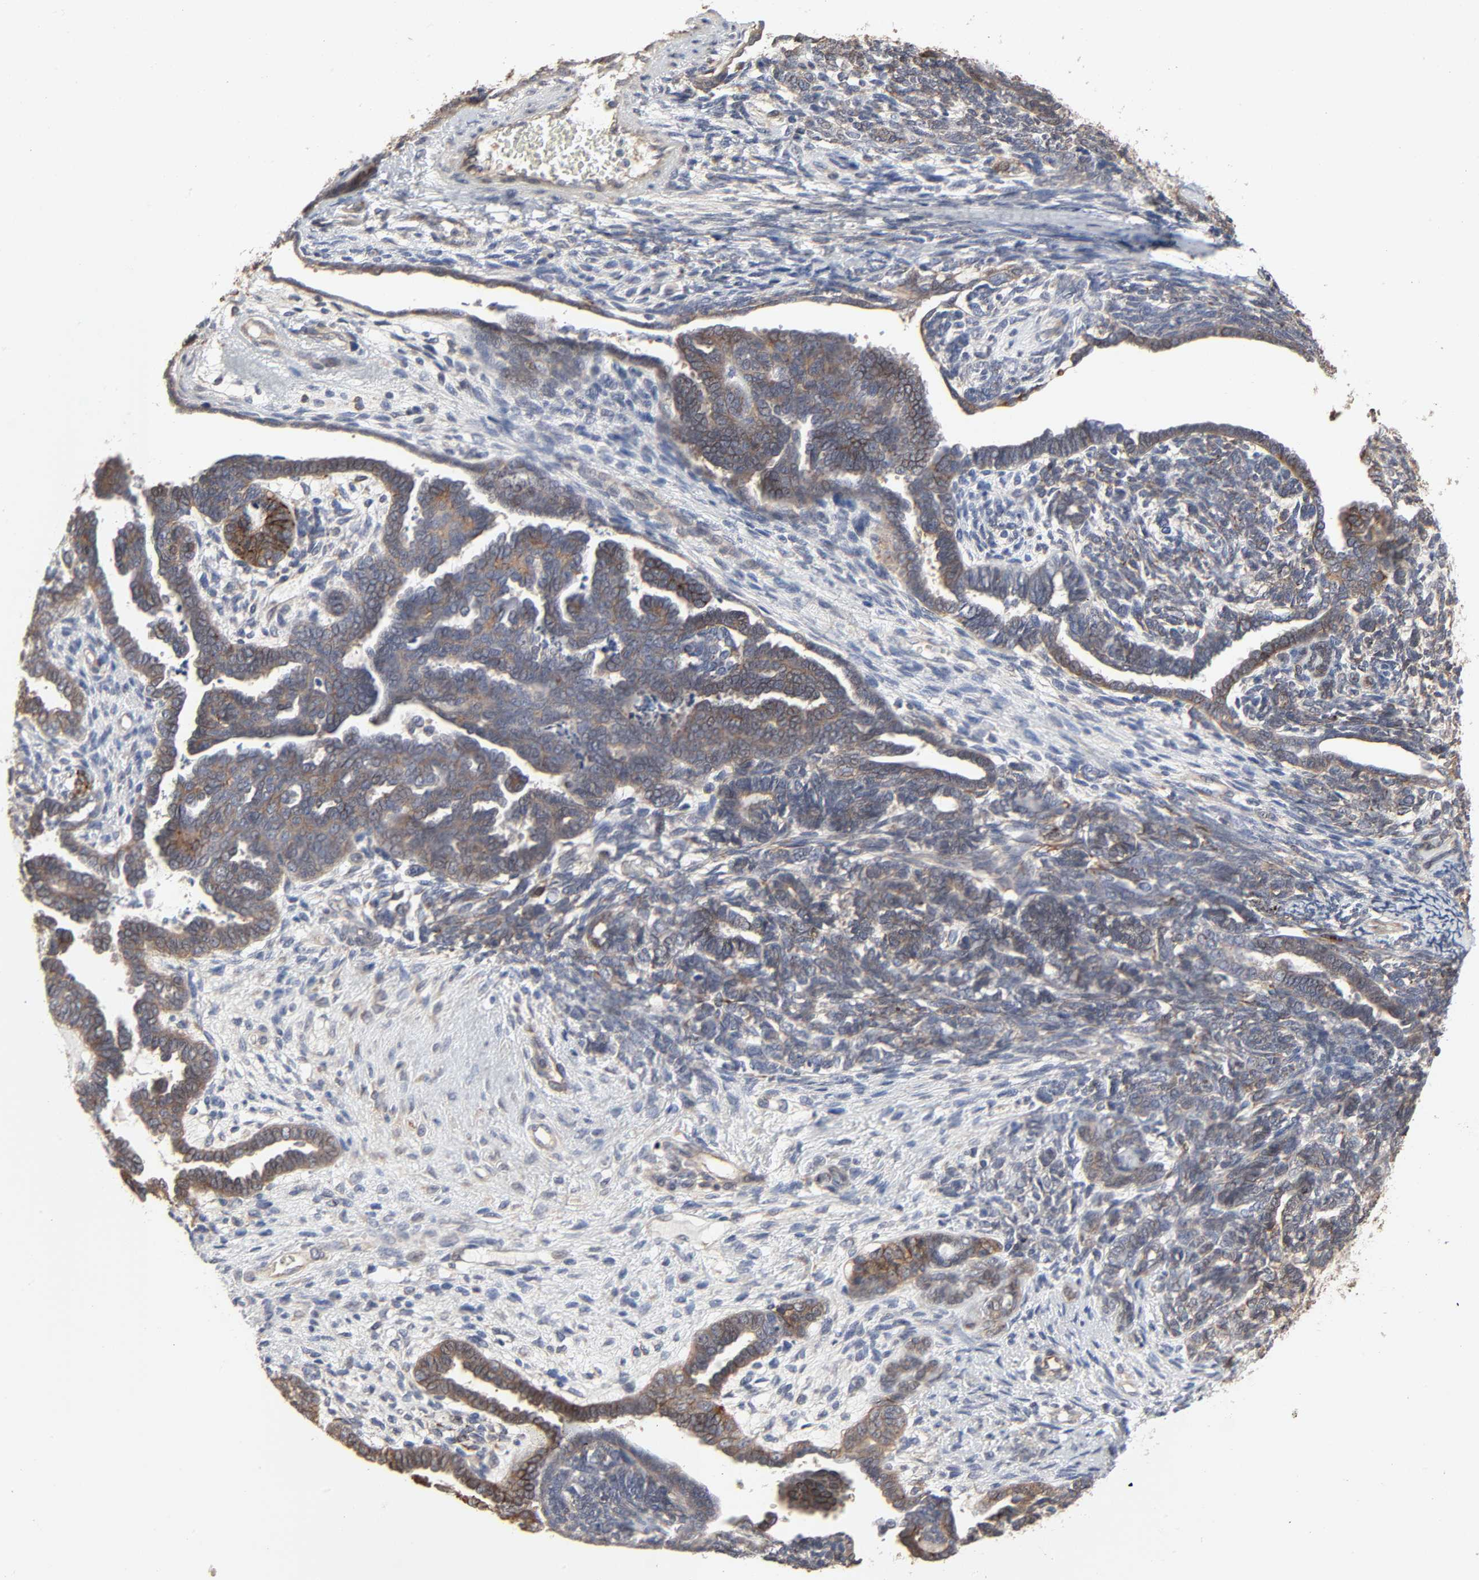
{"staining": {"intensity": "moderate", "quantity": "25%-75%", "location": "cytoplasmic/membranous"}, "tissue": "endometrial cancer", "cell_type": "Tumor cells", "image_type": "cancer", "snomed": [{"axis": "morphology", "description": "Neoplasm, malignant, NOS"}, {"axis": "topography", "description": "Endometrium"}], "caption": "The image displays a brown stain indicating the presence of a protein in the cytoplasmic/membranous of tumor cells in endometrial cancer. (brown staining indicates protein expression, while blue staining denotes nuclei).", "gene": "NDRG2", "patient": {"sex": "female", "age": 74}}